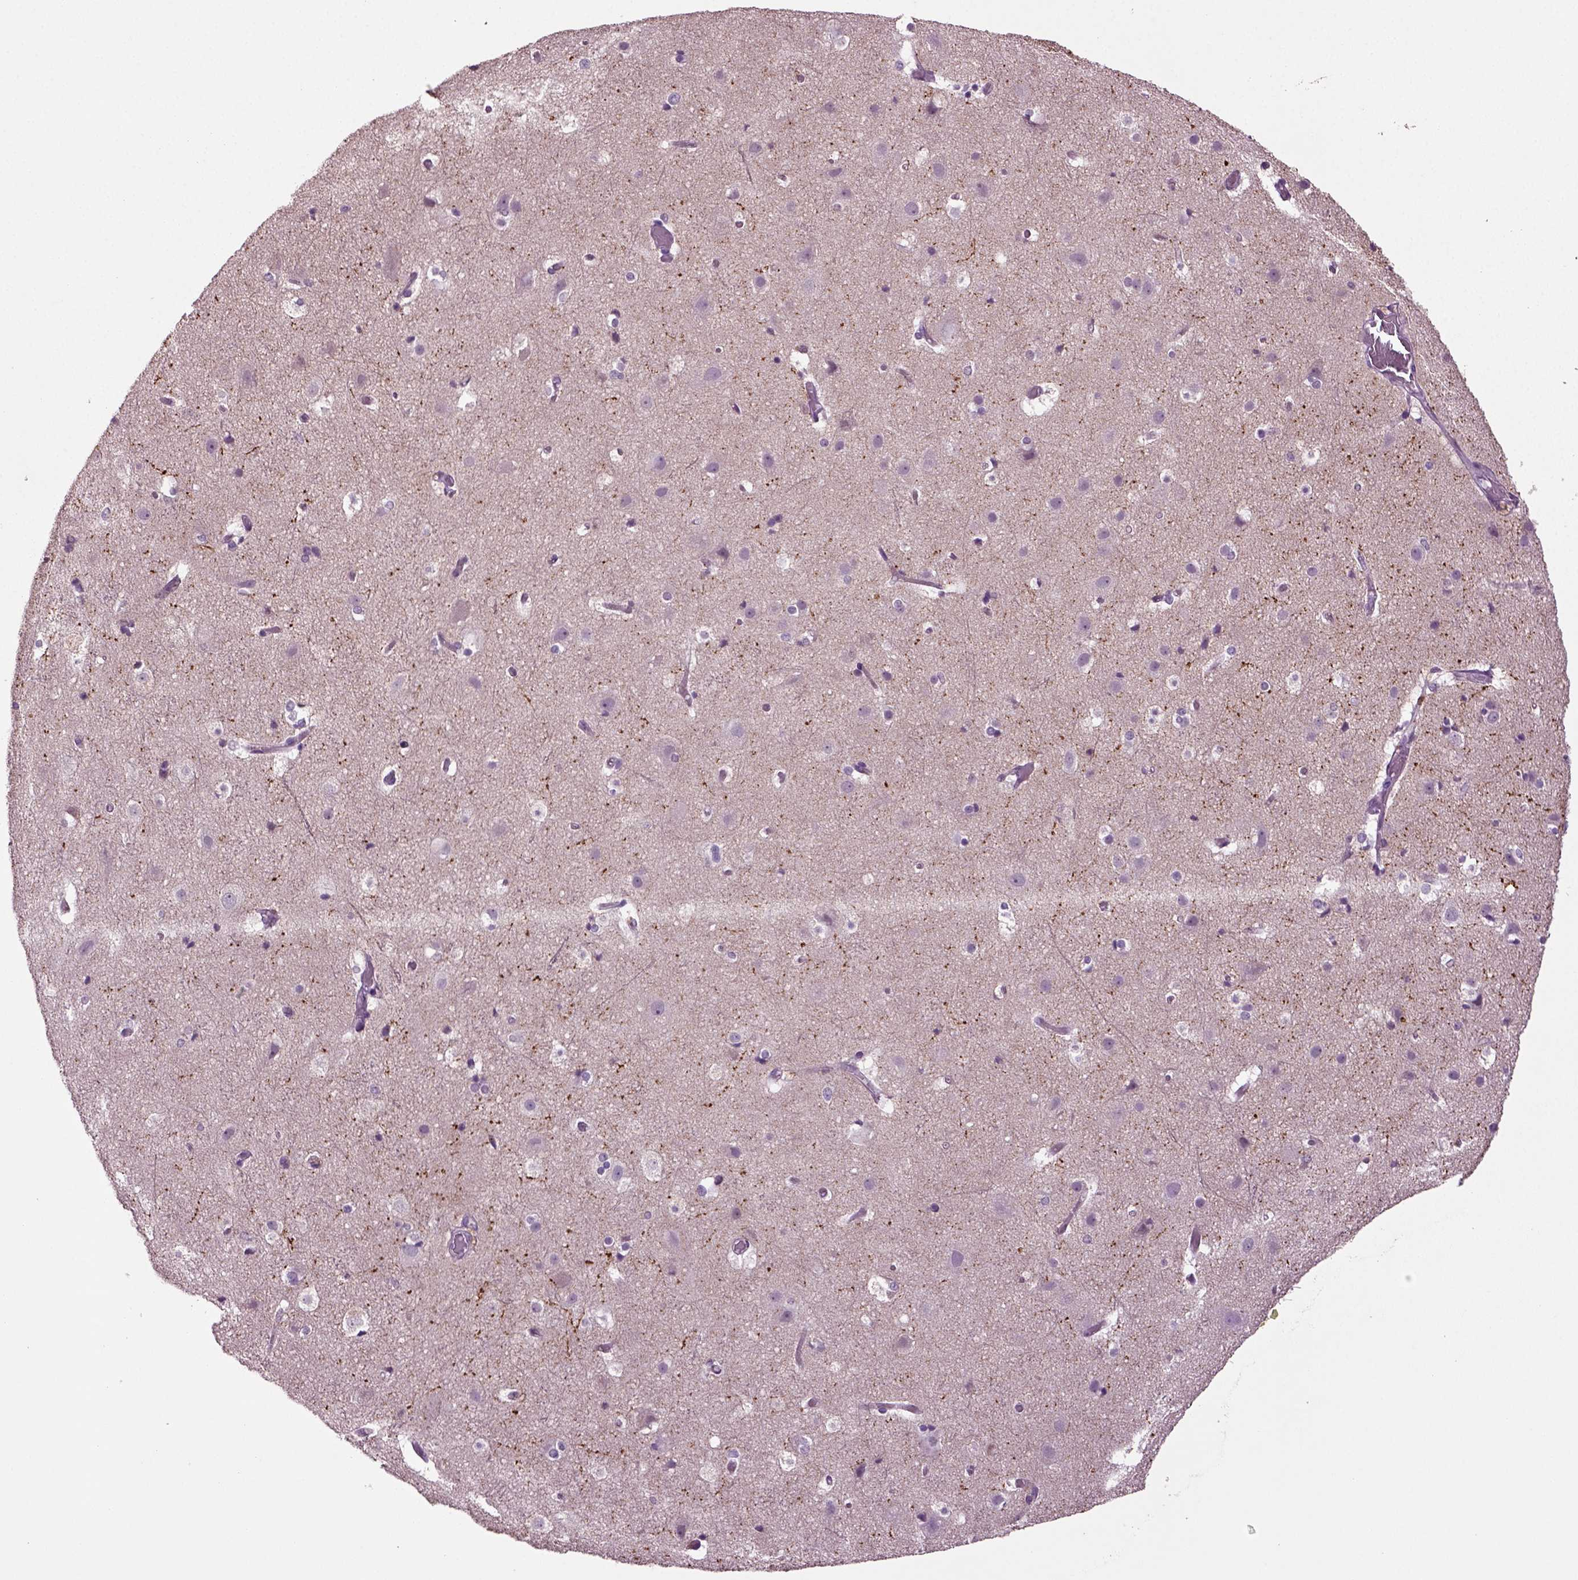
{"staining": {"intensity": "negative", "quantity": "none", "location": "none"}, "tissue": "cerebral cortex", "cell_type": "Endothelial cells", "image_type": "normal", "snomed": [{"axis": "morphology", "description": "Normal tissue, NOS"}, {"axis": "topography", "description": "Cerebral cortex"}], "caption": "Human cerebral cortex stained for a protein using IHC demonstrates no expression in endothelial cells.", "gene": "SLC17A6", "patient": {"sex": "female", "age": 52}}